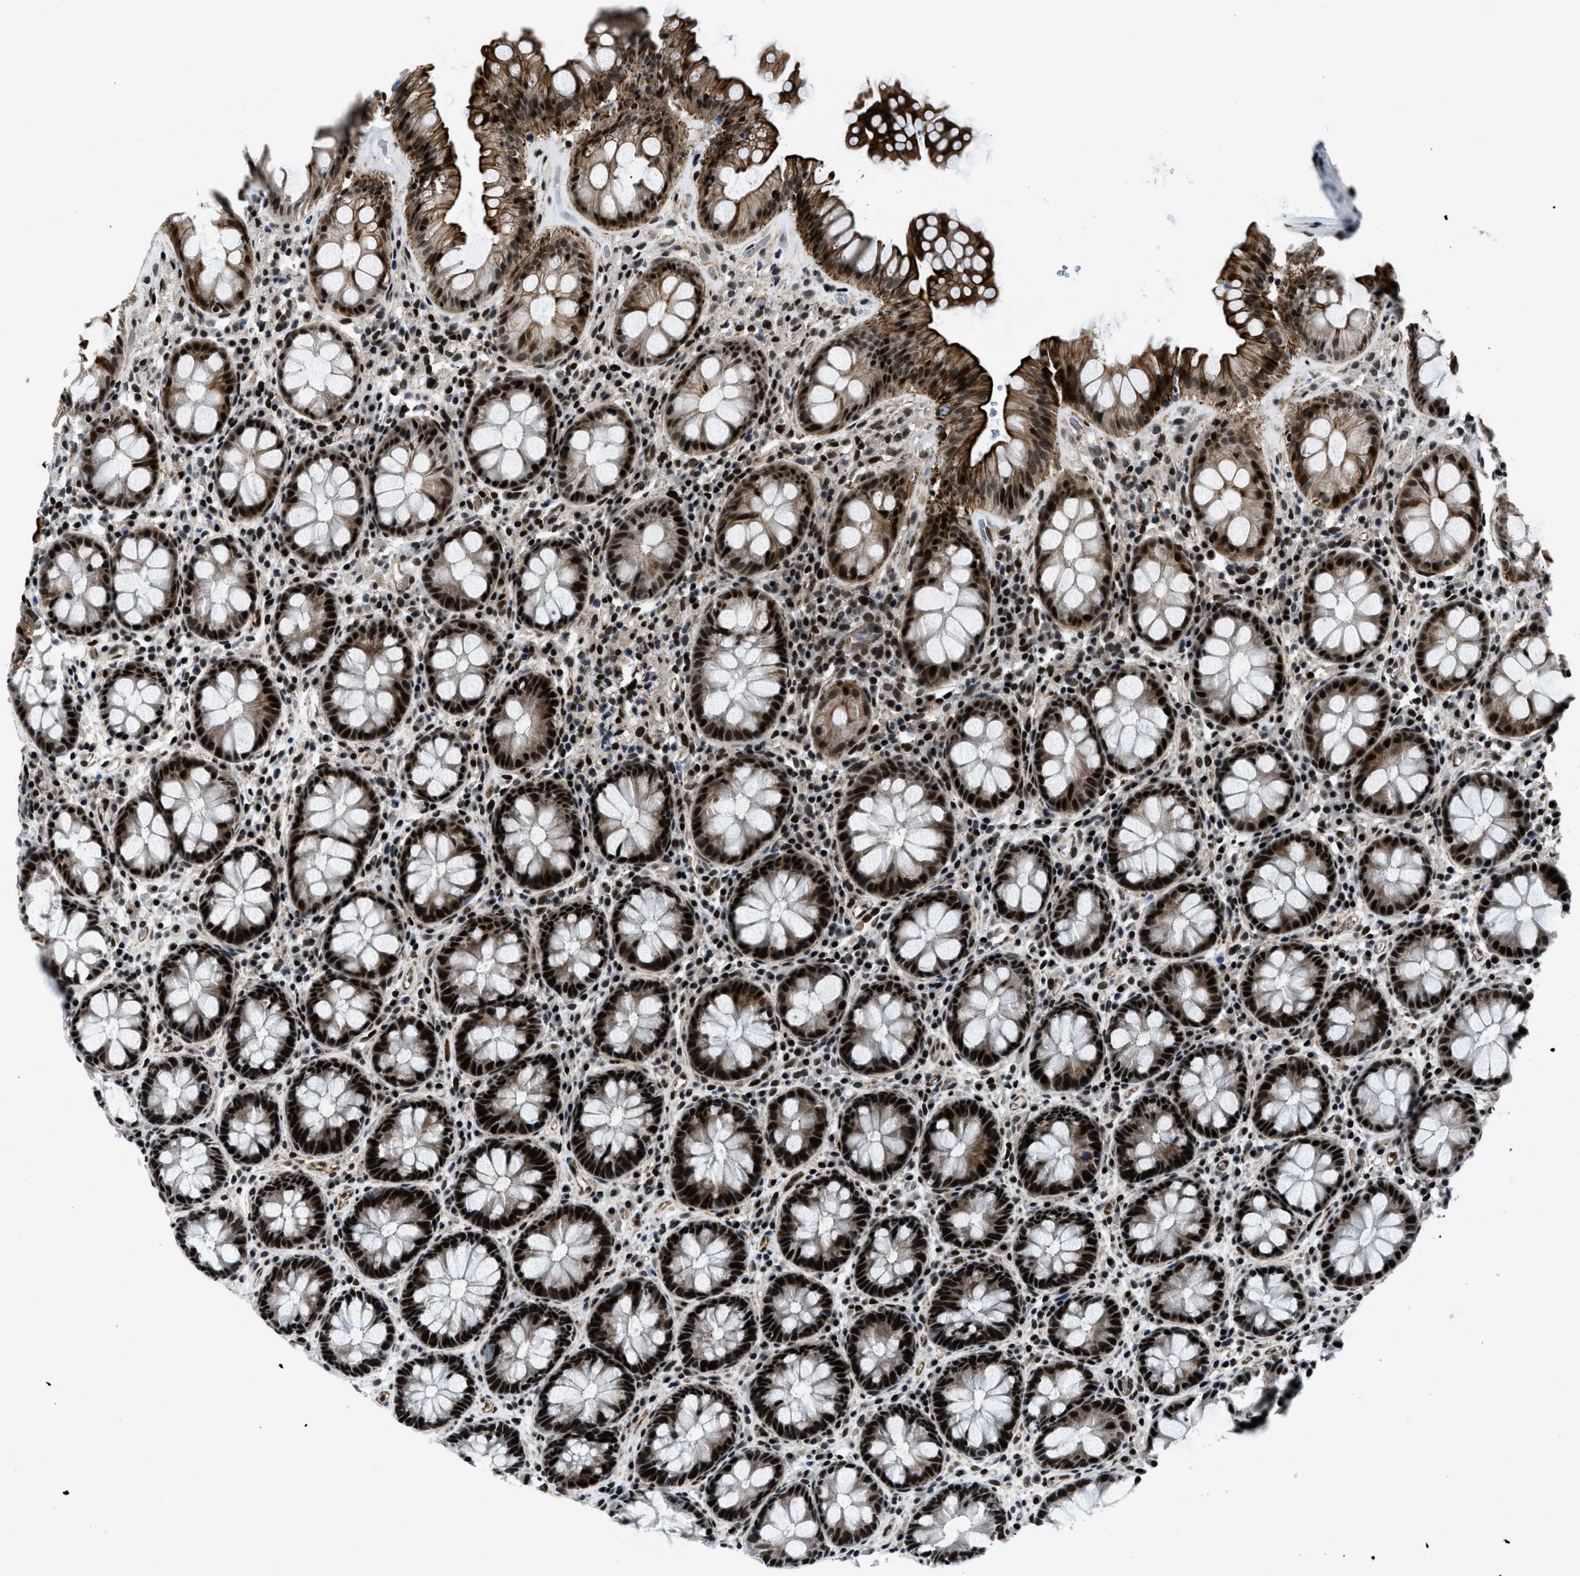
{"staining": {"intensity": "strong", "quantity": ">75%", "location": "cytoplasmic/membranous,nuclear"}, "tissue": "rectum", "cell_type": "Glandular cells", "image_type": "normal", "snomed": [{"axis": "morphology", "description": "Normal tissue, NOS"}, {"axis": "topography", "description": "Rectum"}], "caption": "Protein staining shows strong cytoplasmic/membranous,nuclear positivity in approximately >75% of glandular cells in normal rectum.", "gene": "SMARCB1", "patient": {"sex": "male", "age": 64}}